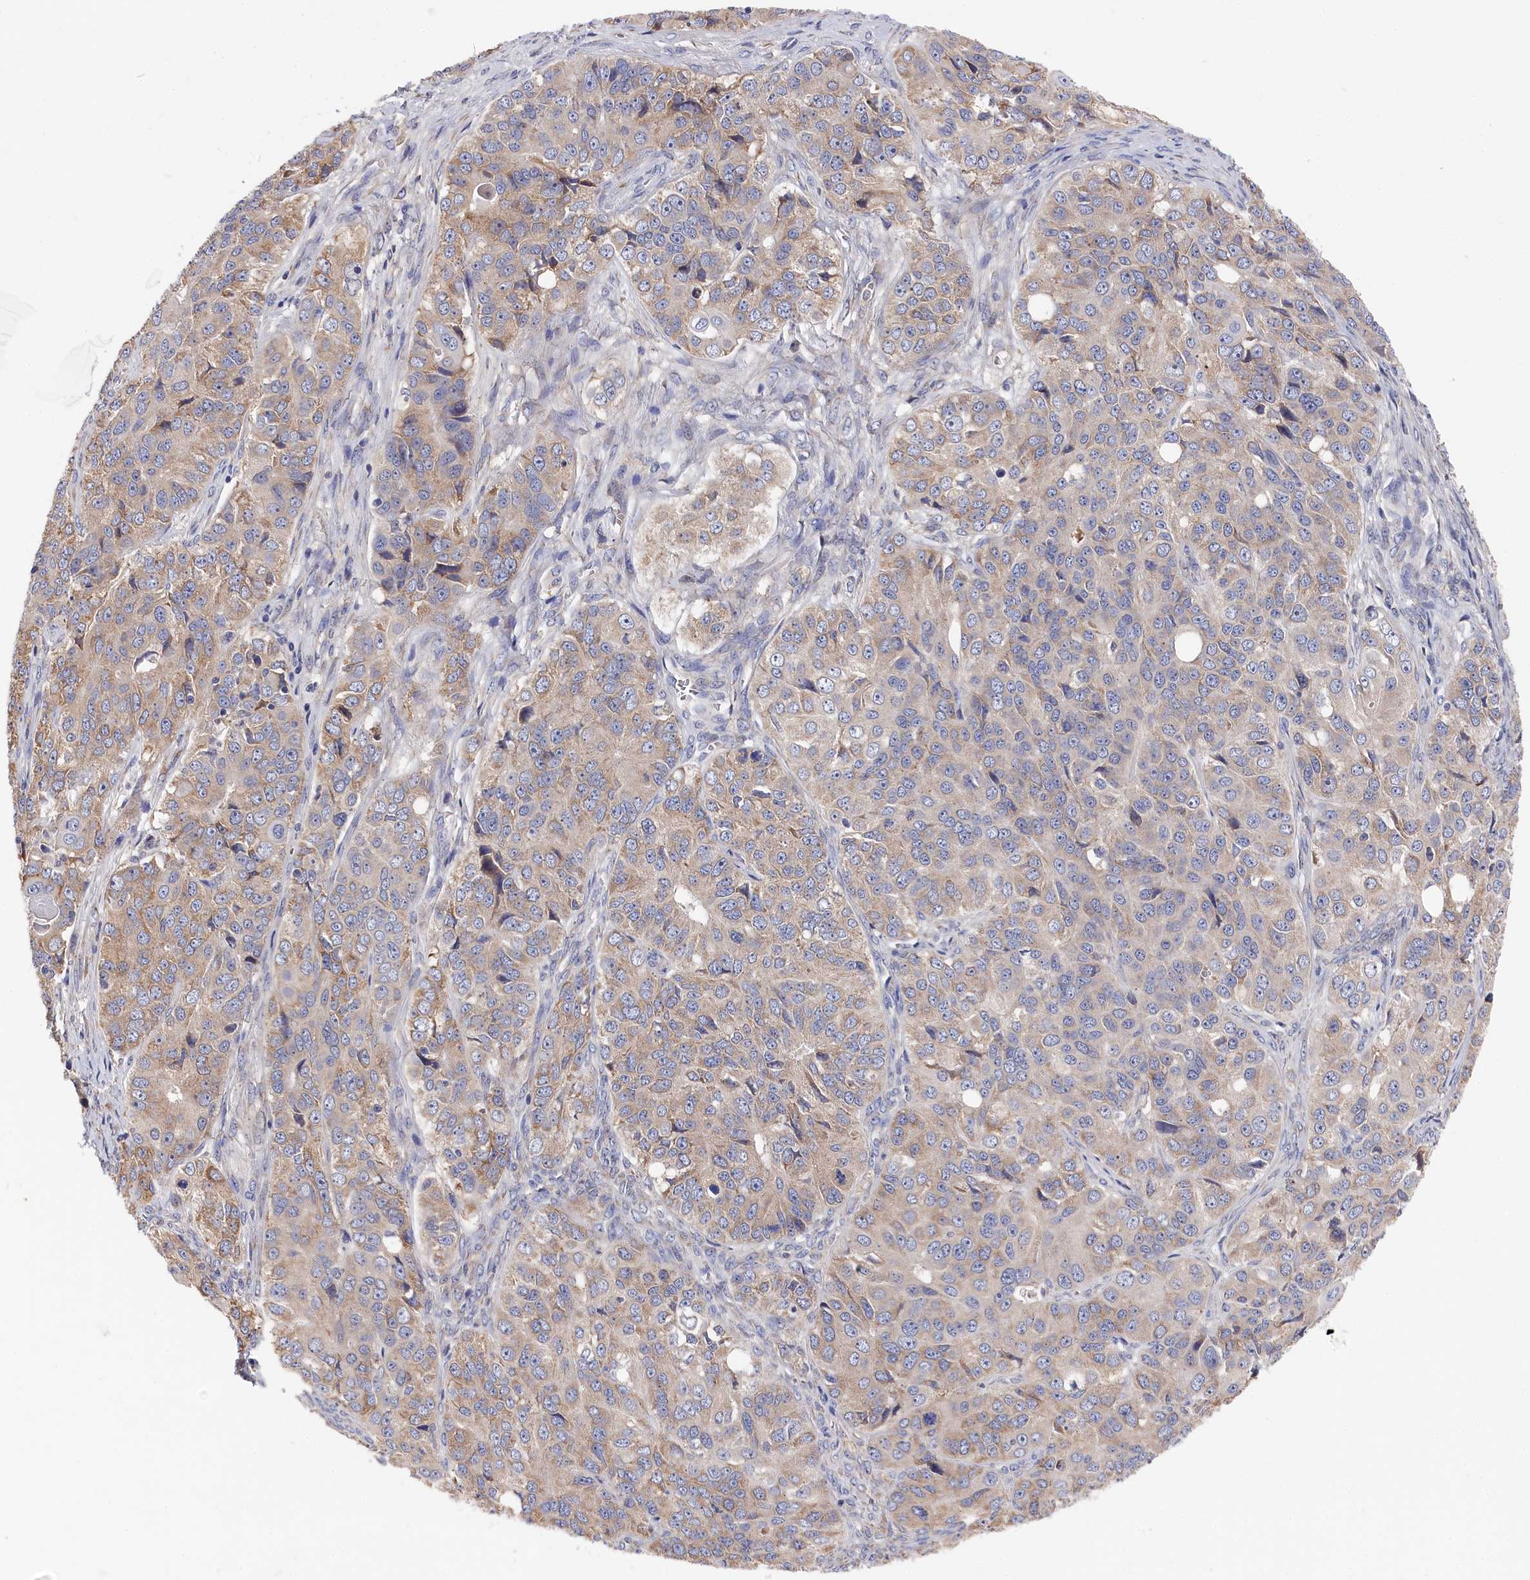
{"staining": {"intensity": "weak", "quantity": "25%-75%", "location": "cytoplasmic/membranous"}, "tissue": "ovarian cancer", "cell_type": "Tumor cells", "image_type": "cancer", "snomed": [{"axis": "morphology", "description": "Carcinoma, endometroid"}, {"axis": "topography", "description": "Ovary"}], "caption": "A brown stain labels weak cytoplasmic/membranous expression of a protein in human endometroid carcinoma (ovarian) tumor cells. Nuclei are stained in blue.", "gene": "CYB5D2", "patient": {"sex": "female", "age": 51}}